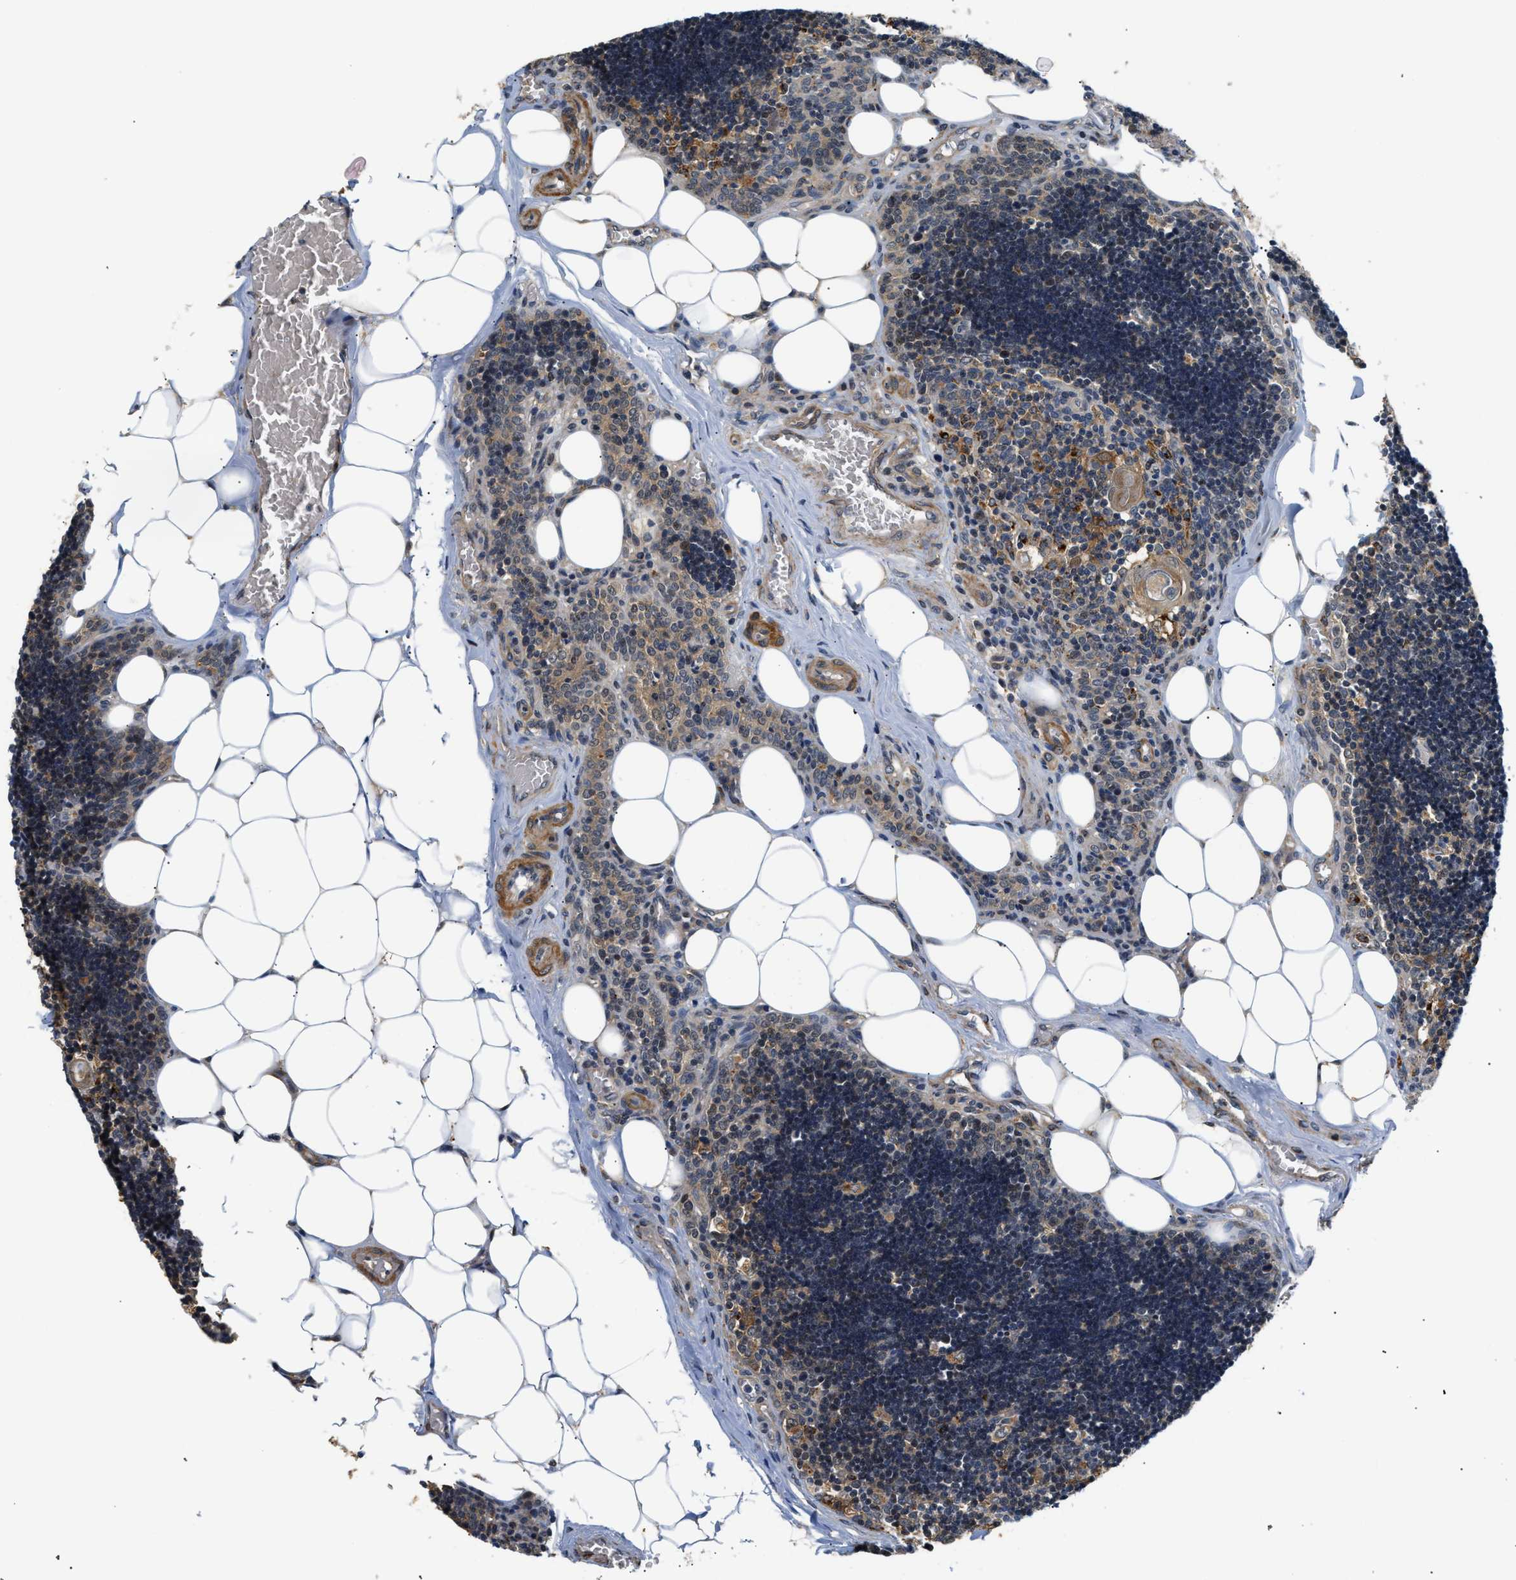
{"staining": {"intensity": "weak", "quantity": "<25%", "location": "cytoplasmic/membranous"}, "tissue": "lymph node", "cell_type": "Germinal center cells", "image_type": "normal", "snomed": [{"axis": "morphology", "description": "Normal tissue, NOS"}, {"axis": "topography", "description": "Lymph node"}], "caption": "Unremarkable lymph node was stained to show a protein in brown. There is no significant expression in germinal center cells. Nuclei are stained in blue.", "gene": "LARP6", "patient": {"sex": "male", "age": 33}}